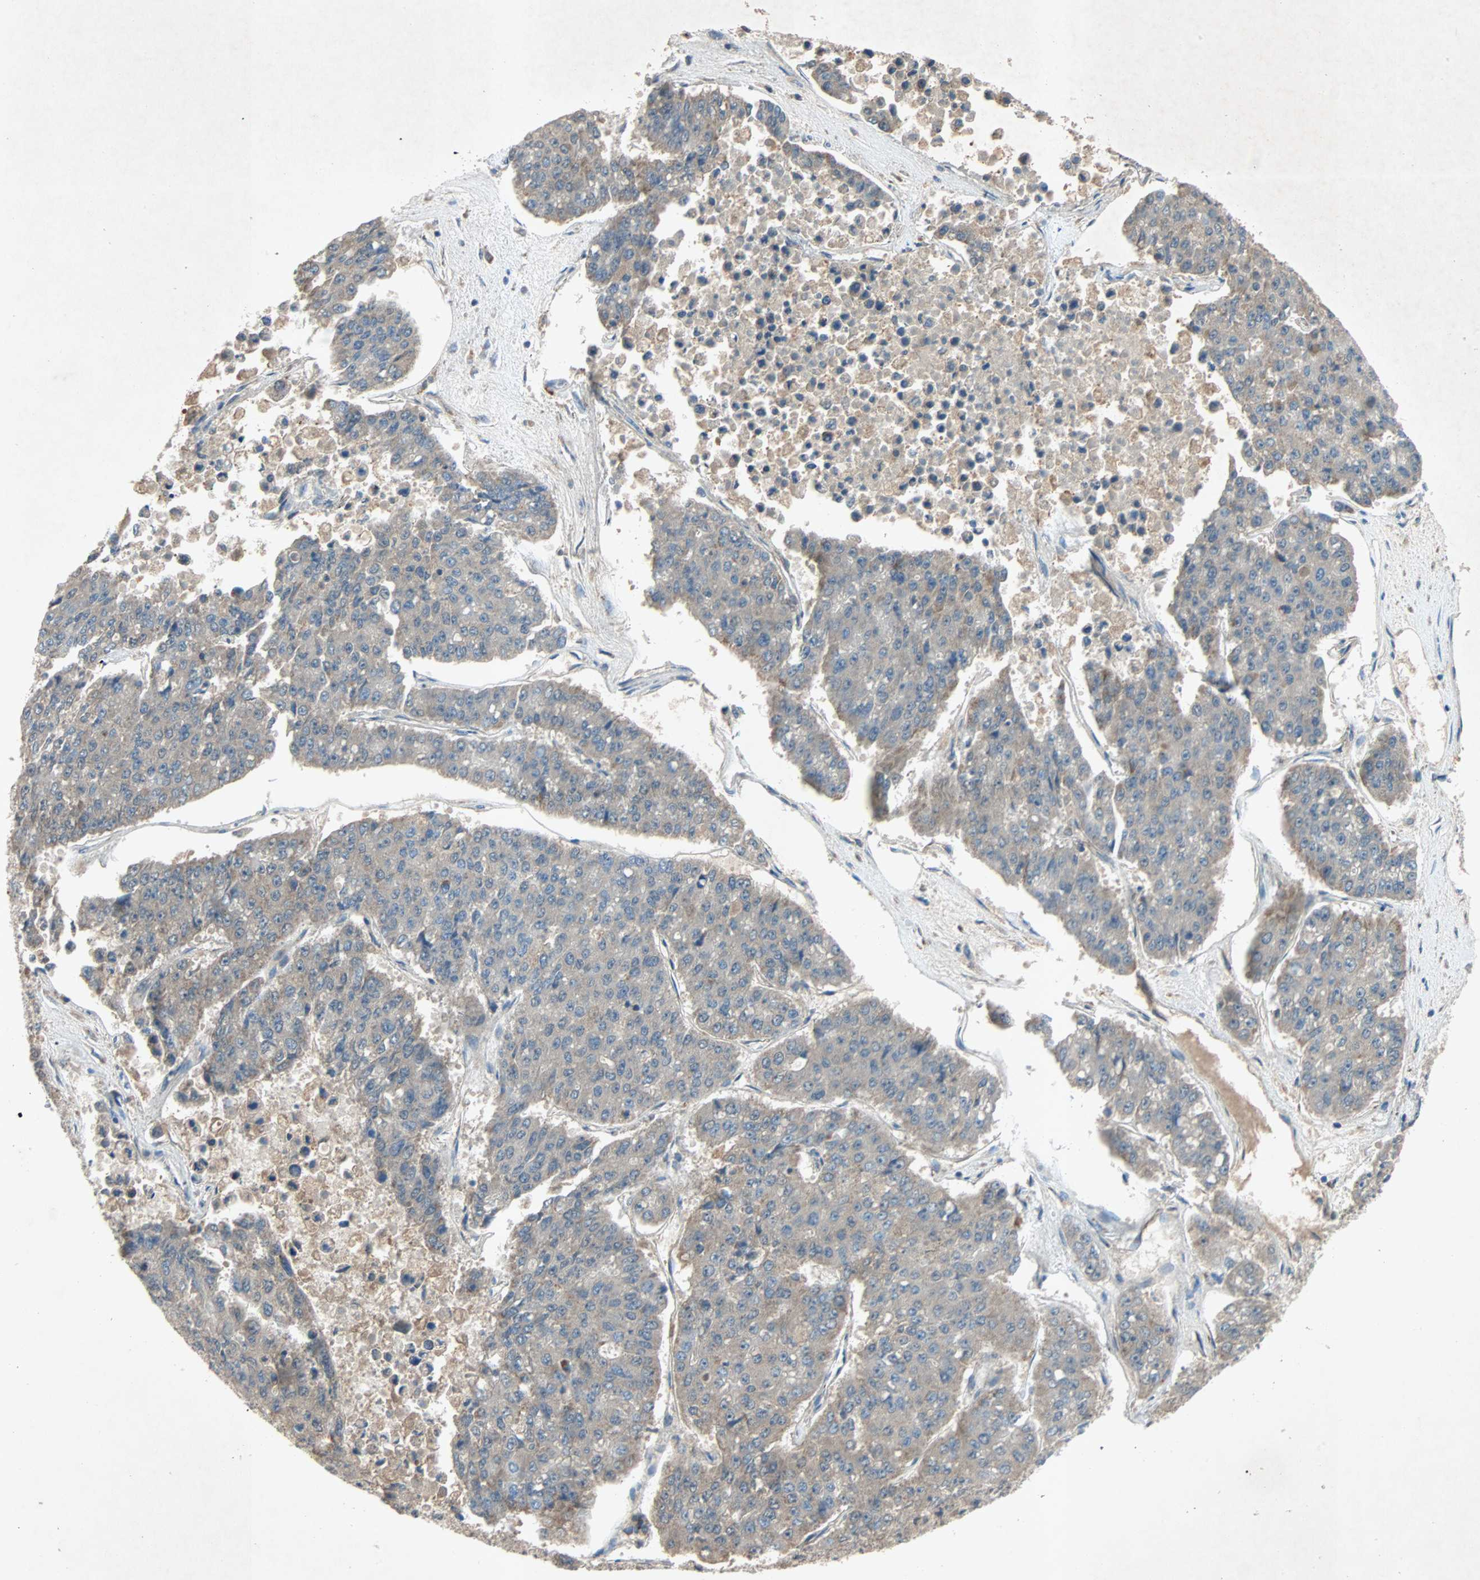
{"staining": {"intensity": "moderate", "quantity": ">75%", "location": "cytoplasmic/membranous"}, "tissue": "pancreatic cancer", "cell_type": "Tumor cells", "image_type": "cancer", "snomed": [{"axis": "morphology", "description": "Adenocarcinoma, NOS"}, {"axis": "topography", "description": "Pancreas"}], "caption": "A histopathology image showing moderate cytoplasmic/membranous positivity in approximately >75% of tumor cells in pancreatic cancer, as visualized by brown immunohistochemical staining.", "gene": "XYLT1", "patient": {"sex": "male", "age": 50}}